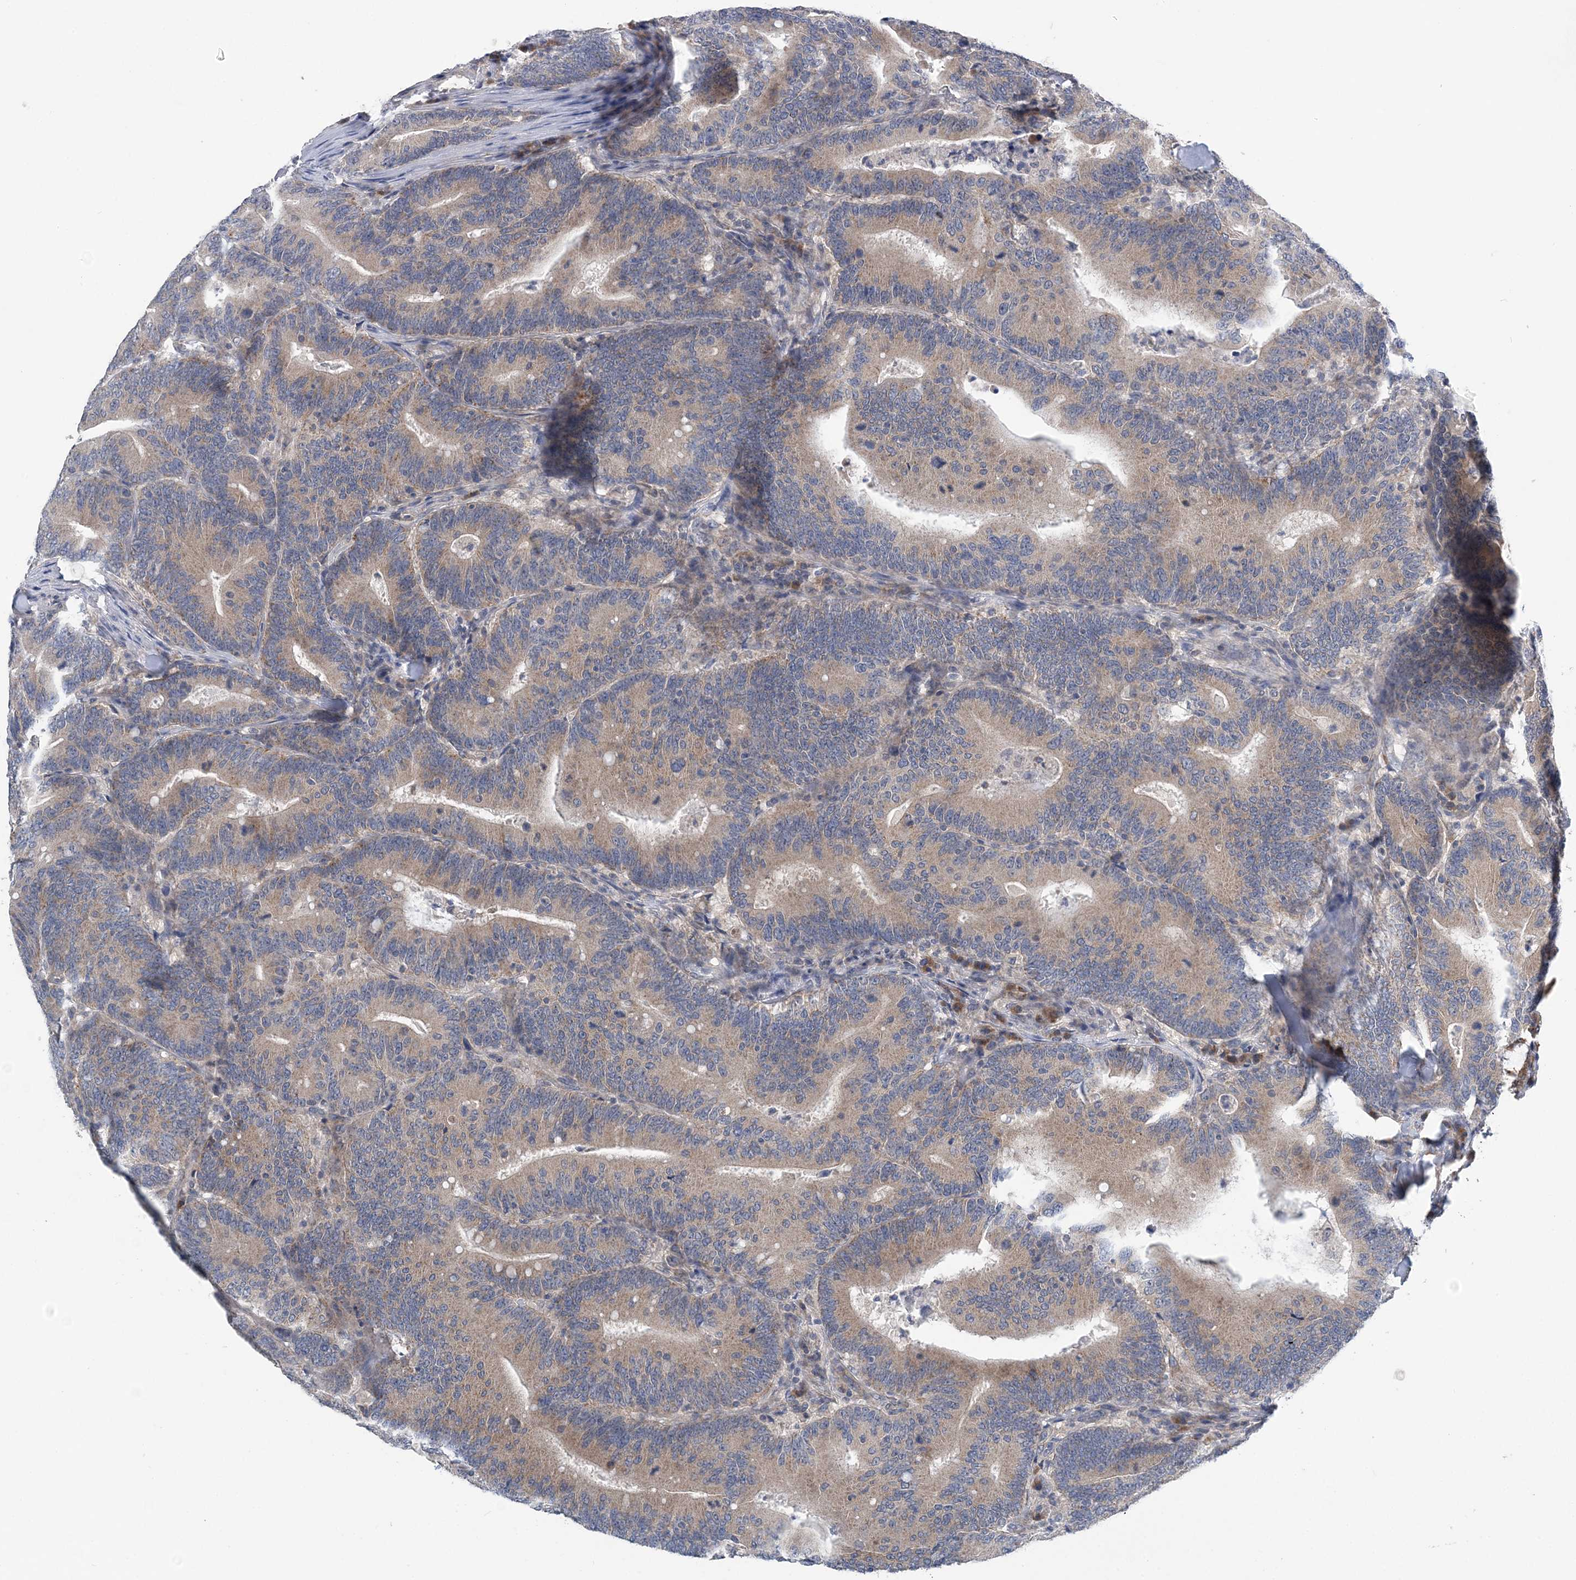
{"staining": {"intensity": "weak", "quantity": ">75%", "location": "cytoplasmic/membranous"}, "tissue": "colorectal cancer", "cell_type": "Tumor cells", "image_type": "cancer", "snomed": [{"axis": "morphology", "description": "Adenocarcinoma, NOS"}, {"axis": "topography", "description": "Colon"}], "caption": "This is an image of immunohistochemistry staining of colorectal adenocarcinoma, which shows weak positivity in the cytoplasmic/membranous of tumor cells.", "gene": "COPE", "patient": {"sex": "female", "age": 66}}